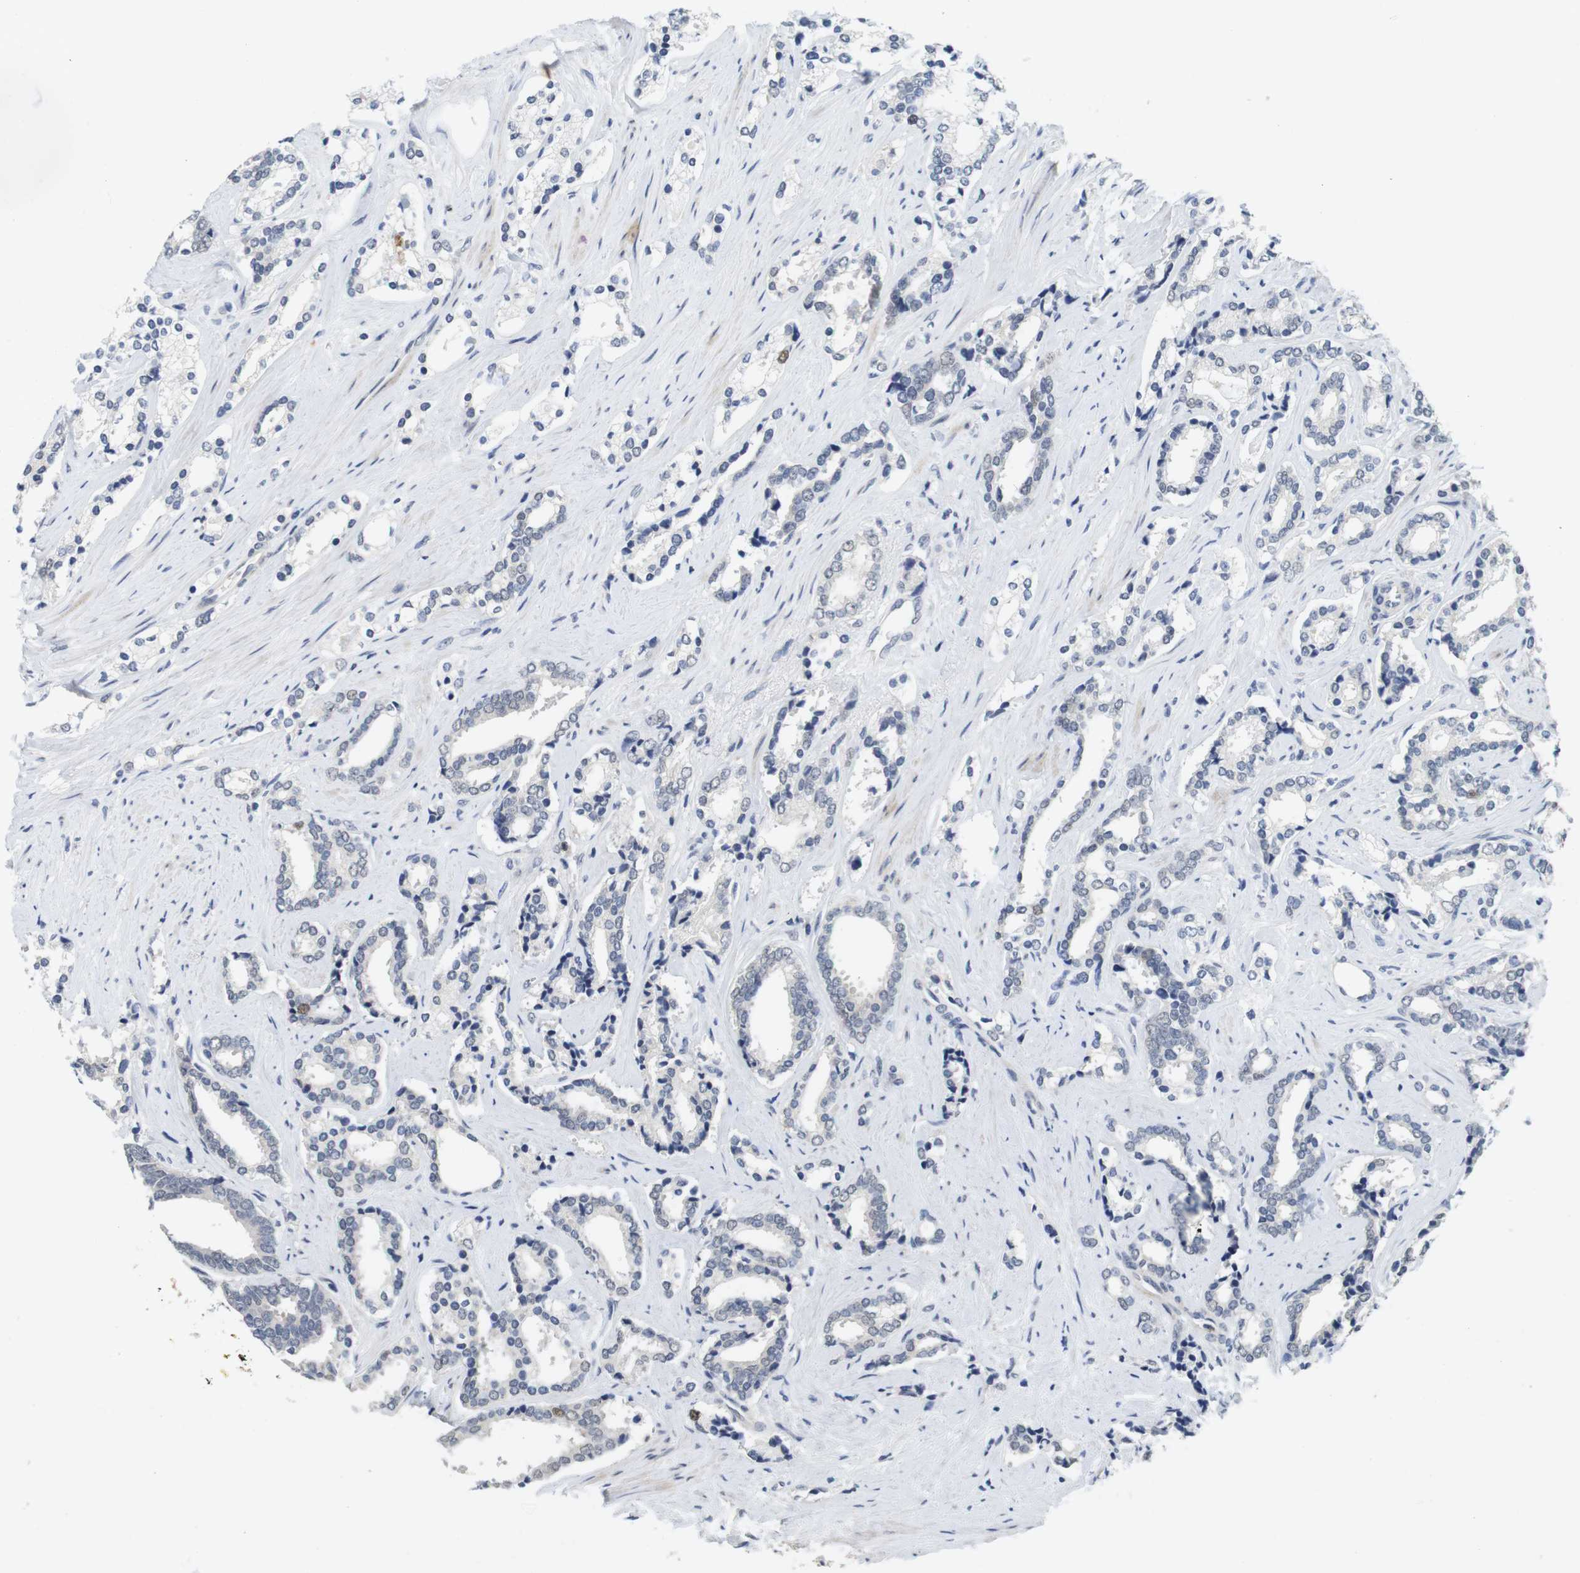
{"staining": {"intensity": "moderate", "quantity": "<25%", "location": "nuclear"}, "tissue": "prostate cancer", "cell_type": "Tumor cells", "image_type": "cancer", "snomed": [{"axis": "morphology", "description": "Adenocarcinoma, High grade"}, {"axis": "topography", "description": "Prostate"}], "caption": "High-grade adenocarcinoma (prostate) stained with a brown dye demonstrates moderate nuclear positive expression in approximately <25% of tumor cells.", "gene": "SKP2", "patient": {"sex": "male", "age": 67}}